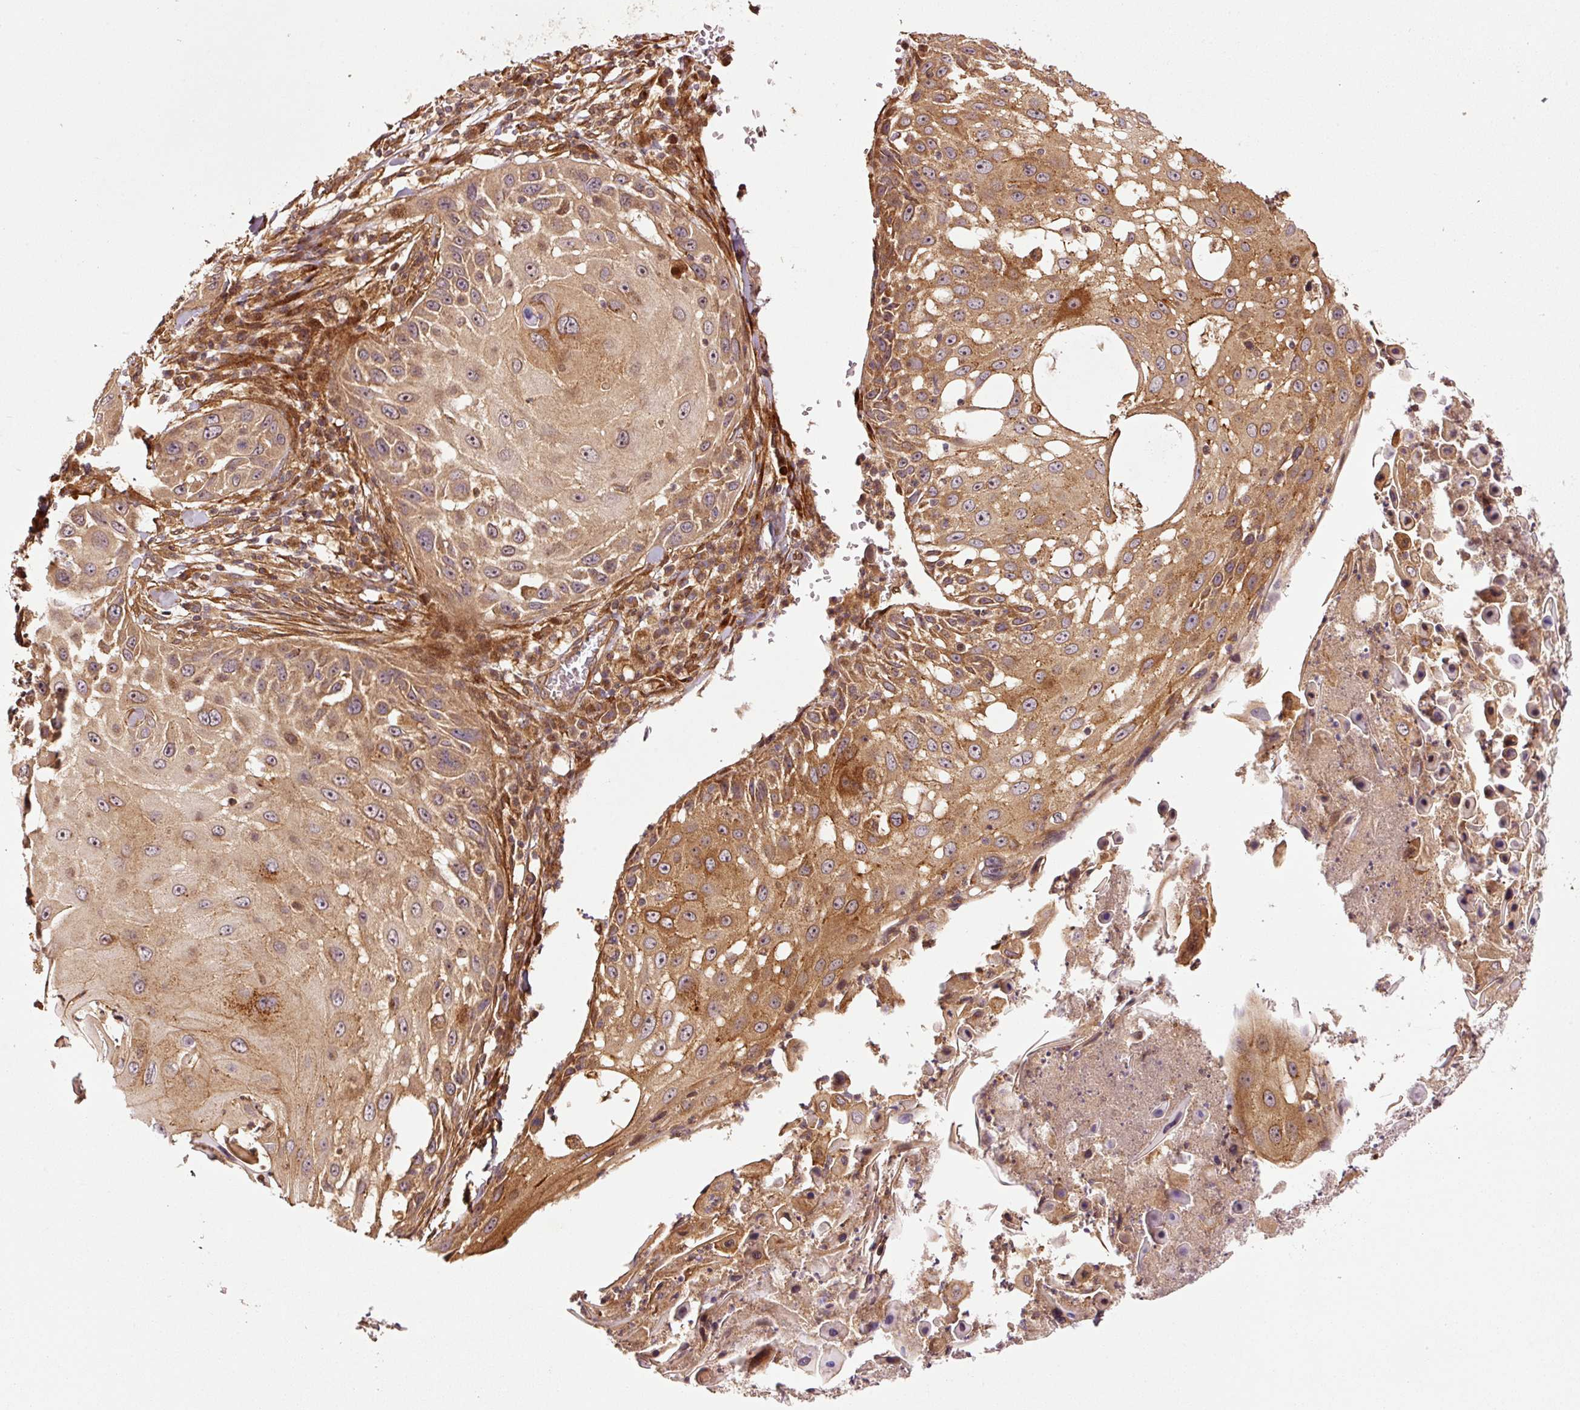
{"staining": {"intensity": "moderate", "quantity": ">75%", "location": "cytoplasmic/membranous,nuclear"}, "tissue": "skin cancer", "cell_type": "Tumor cells", "image_type": "cancer", "snomed": [{"axis": "morphology", "description": "Squamous cell carcinoma, NOS"}, {"axis": "topography", "description": "Skin"}], "caption": "Immunohistochemistry histopathology image of skin cancer stained for a protein (brown), which demonstrates medium levels of moderate cytoplasmic/membranous and nuclear staining in approximately >75% of tumor cells.", "gene": "OXER1", "patient": {"sex": "female", "age": 44}}